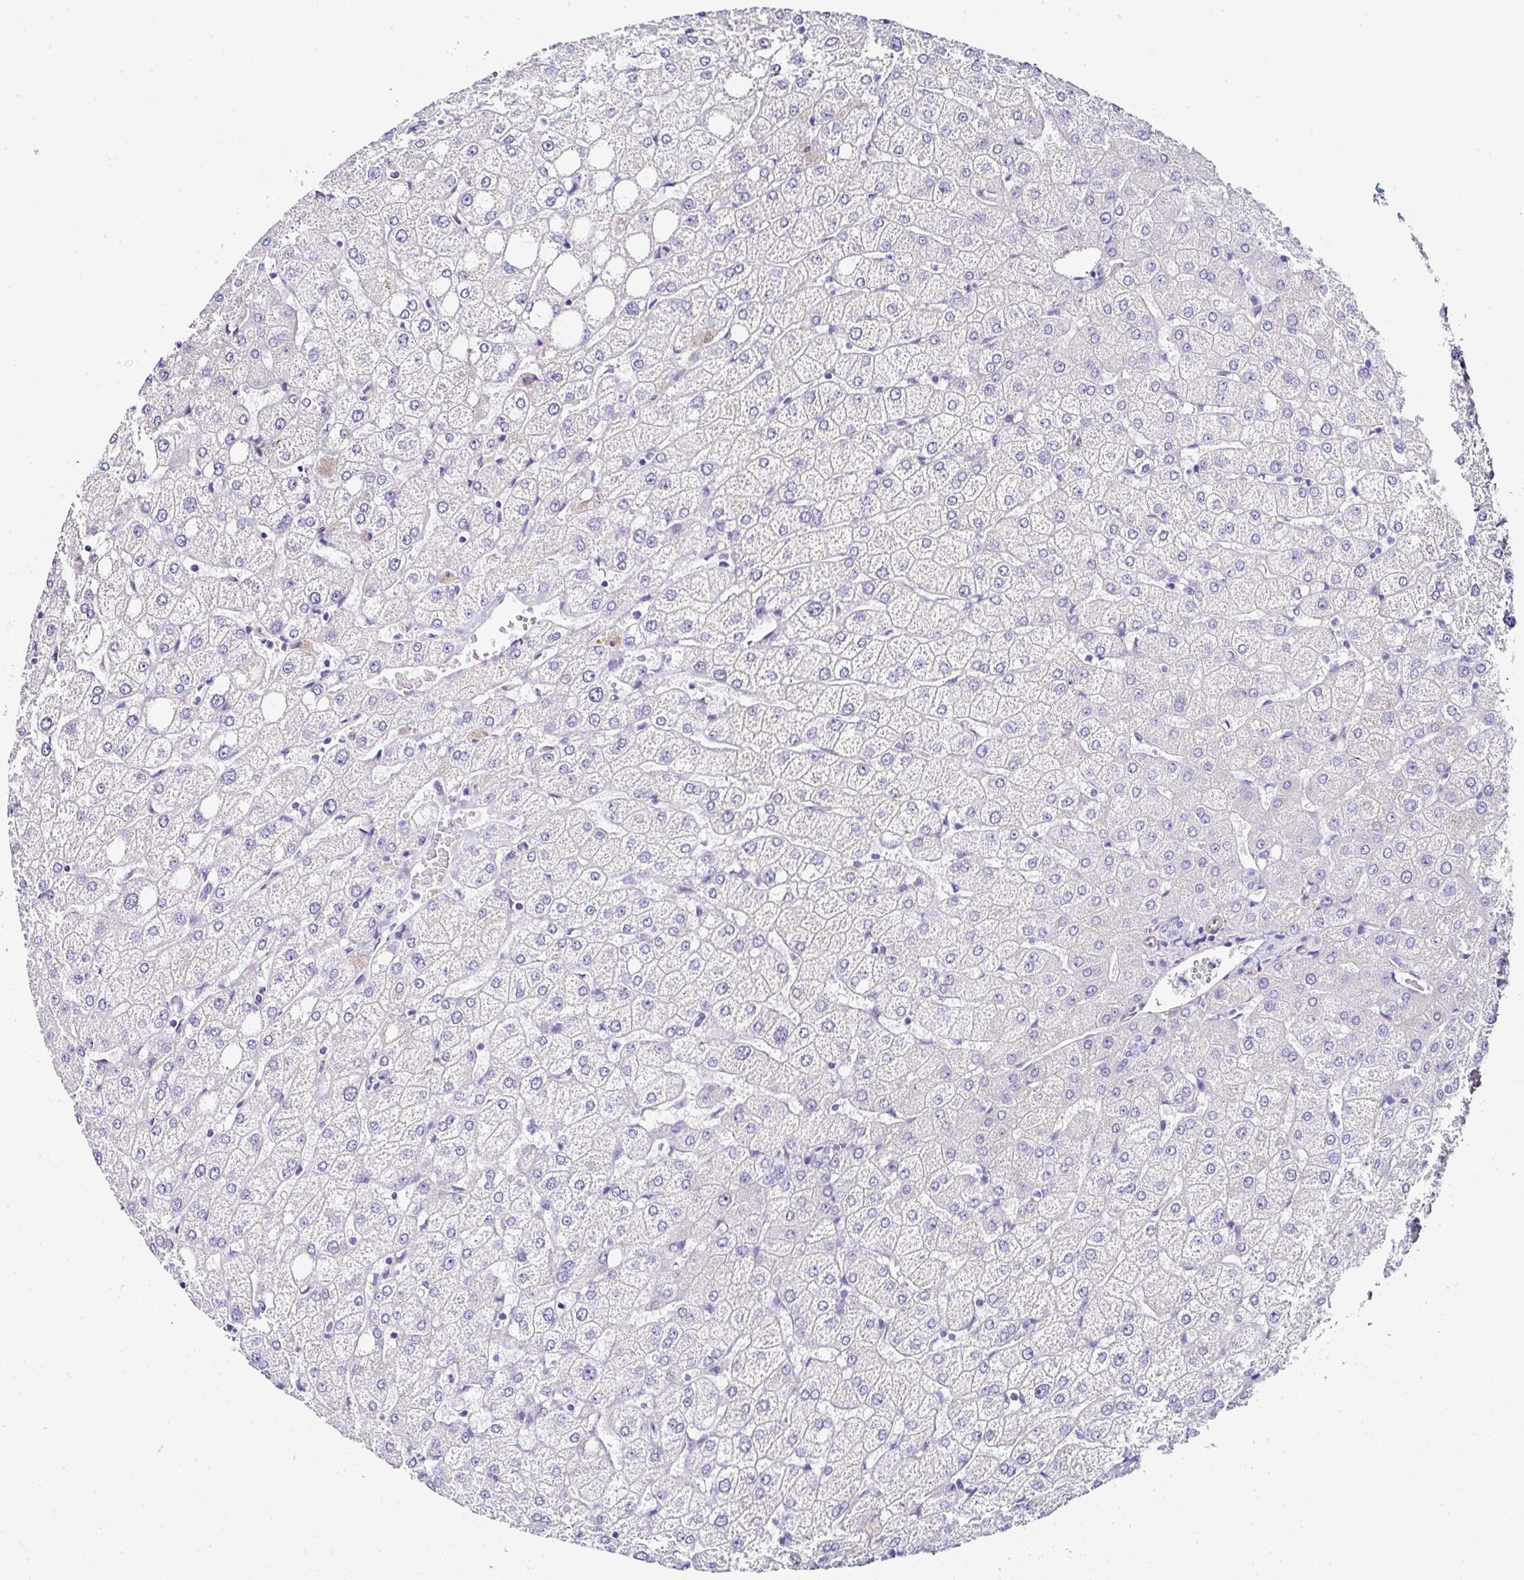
{"staining": {"intensity": "negative", "quantity": "none", "location": "none"}, "tissue": "liver", "cell_type": "Cholangiocytes", "image_type": "normal", "snomed": [{"axis": "morphology", "description": "Normal tissue, NOS"}, {"axis": "topography", "description": "Liver"}], "caption": "Immunohistochemistry (IHC) micrograph of unremarkable liver: liver stained with DAB (3,3'-diaminobenzidine) displays no significant protein staining in cholangiocytes.", "gene": "PPFIA4", "patient": {"sex": "female", "age": 54}}